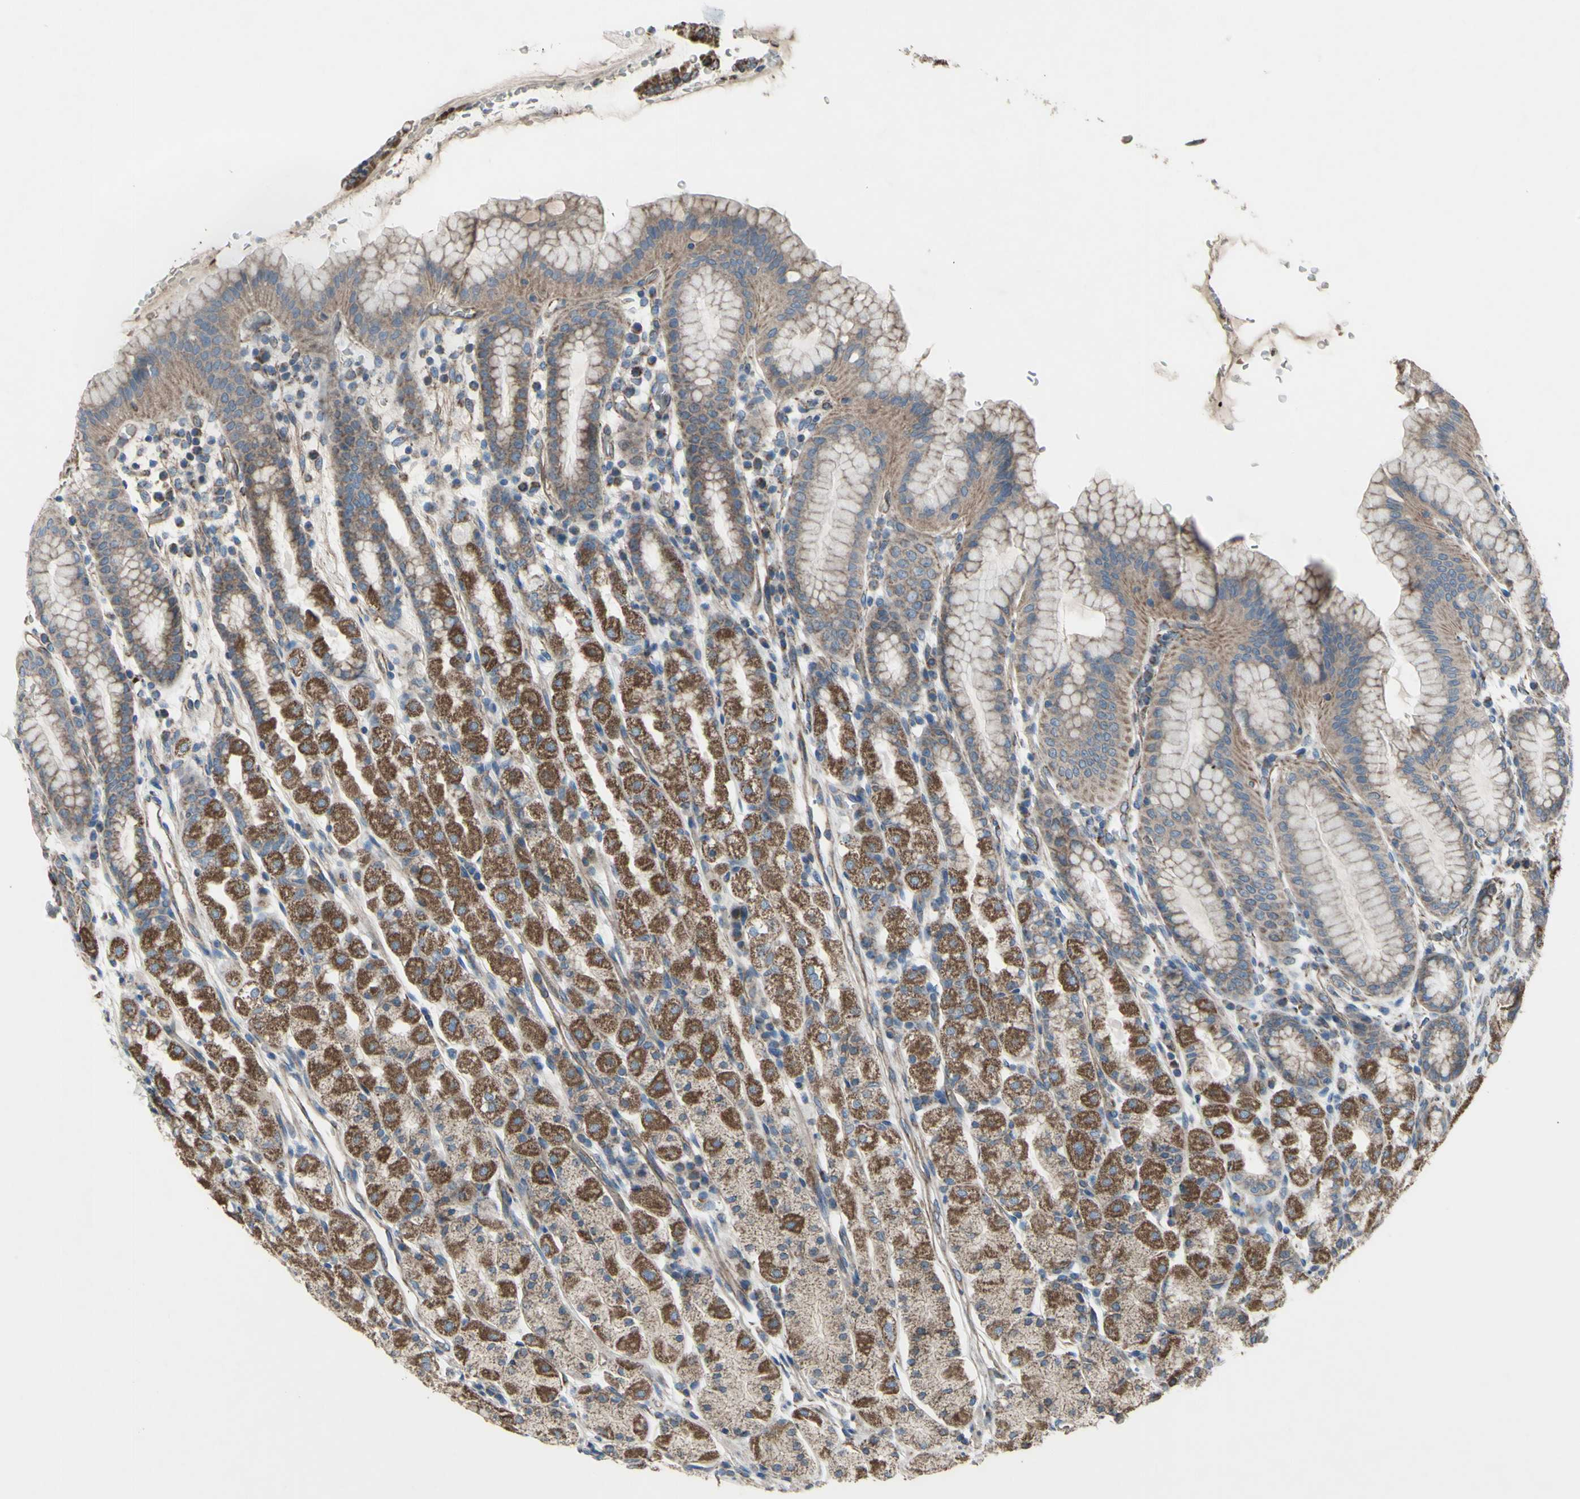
{"staining": {"intensity": "moderate", "quantity": "25%-75%", "location": "cytoplasmic/membranous"}, "tissue": "stomach", "cell_type": "Glandular cells", "image_type": "normal", "snomed": [{"axis": "morphology", "description": "Normal tissue, NOS"}, {"axis": "topography", "description": "Stomach, upper"}], "caption": "This is an image of immunohistochemistry (IHC) staining of benign stomach, which shows moderate positivity in the cytoplasmic/membranous of glandular cells.", "gene": "EMC7", "patient": {"sex": "male", "age": 68}}